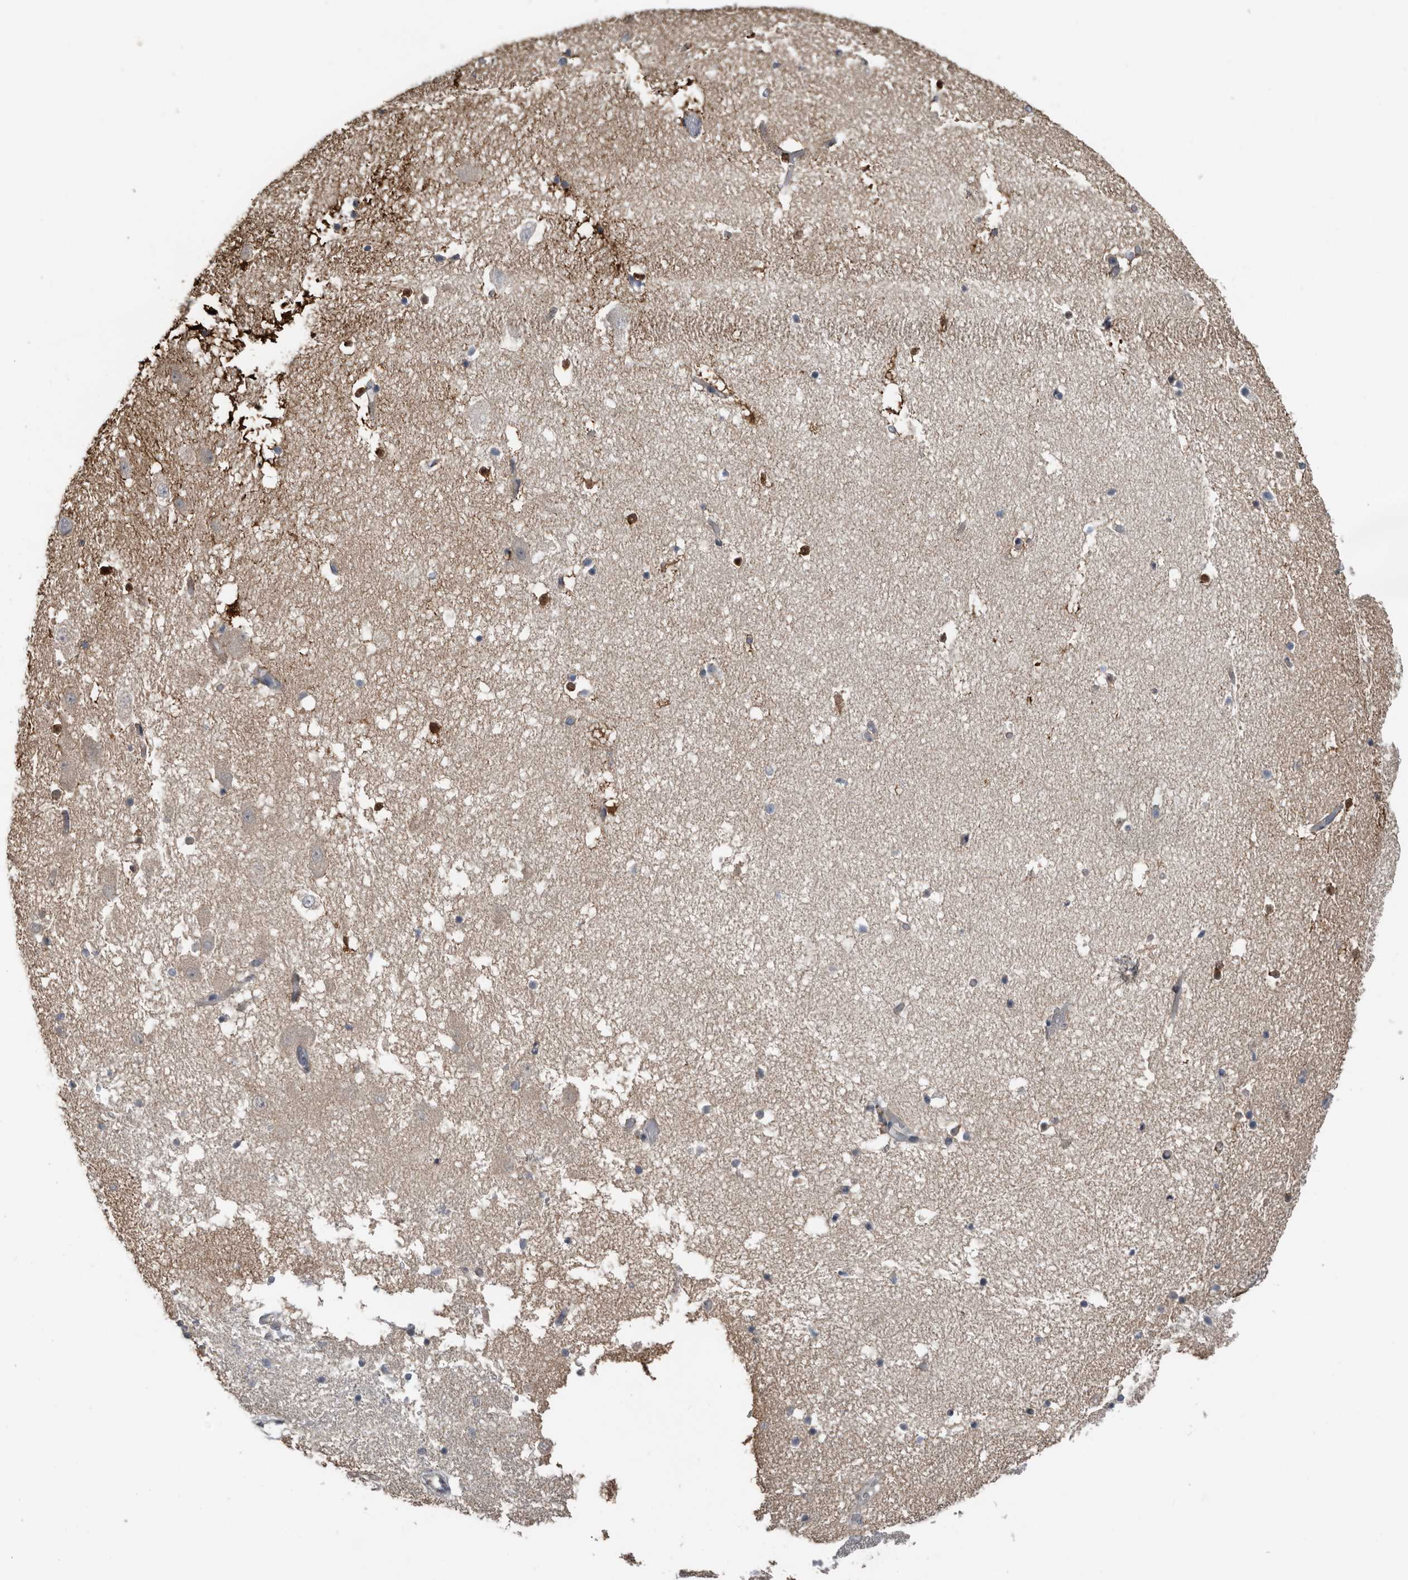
{"staining": {"intensity": "strong", "quantity": "25%-75%", "location": "cytoplasmic/membranous,nuclear"}, "tissue": "hippocampus", "cell_type": "Glial cells", "image_type": "normal", "snomed": [{"axis": "morphology", "description": "Normal tissue, NOS"}, {"axis": "topography", "description": "Hippocampus"}], "caption": "A high-resolution image shows immunohistochemistry (IHC) staining of benign hippocampus, which shows strong cytoplasmic/membranous,nuclear staining in approximately 25%-75% of glial cells.", "gene": "FABP7", "patient": {"sex": "female", "age": 52}}